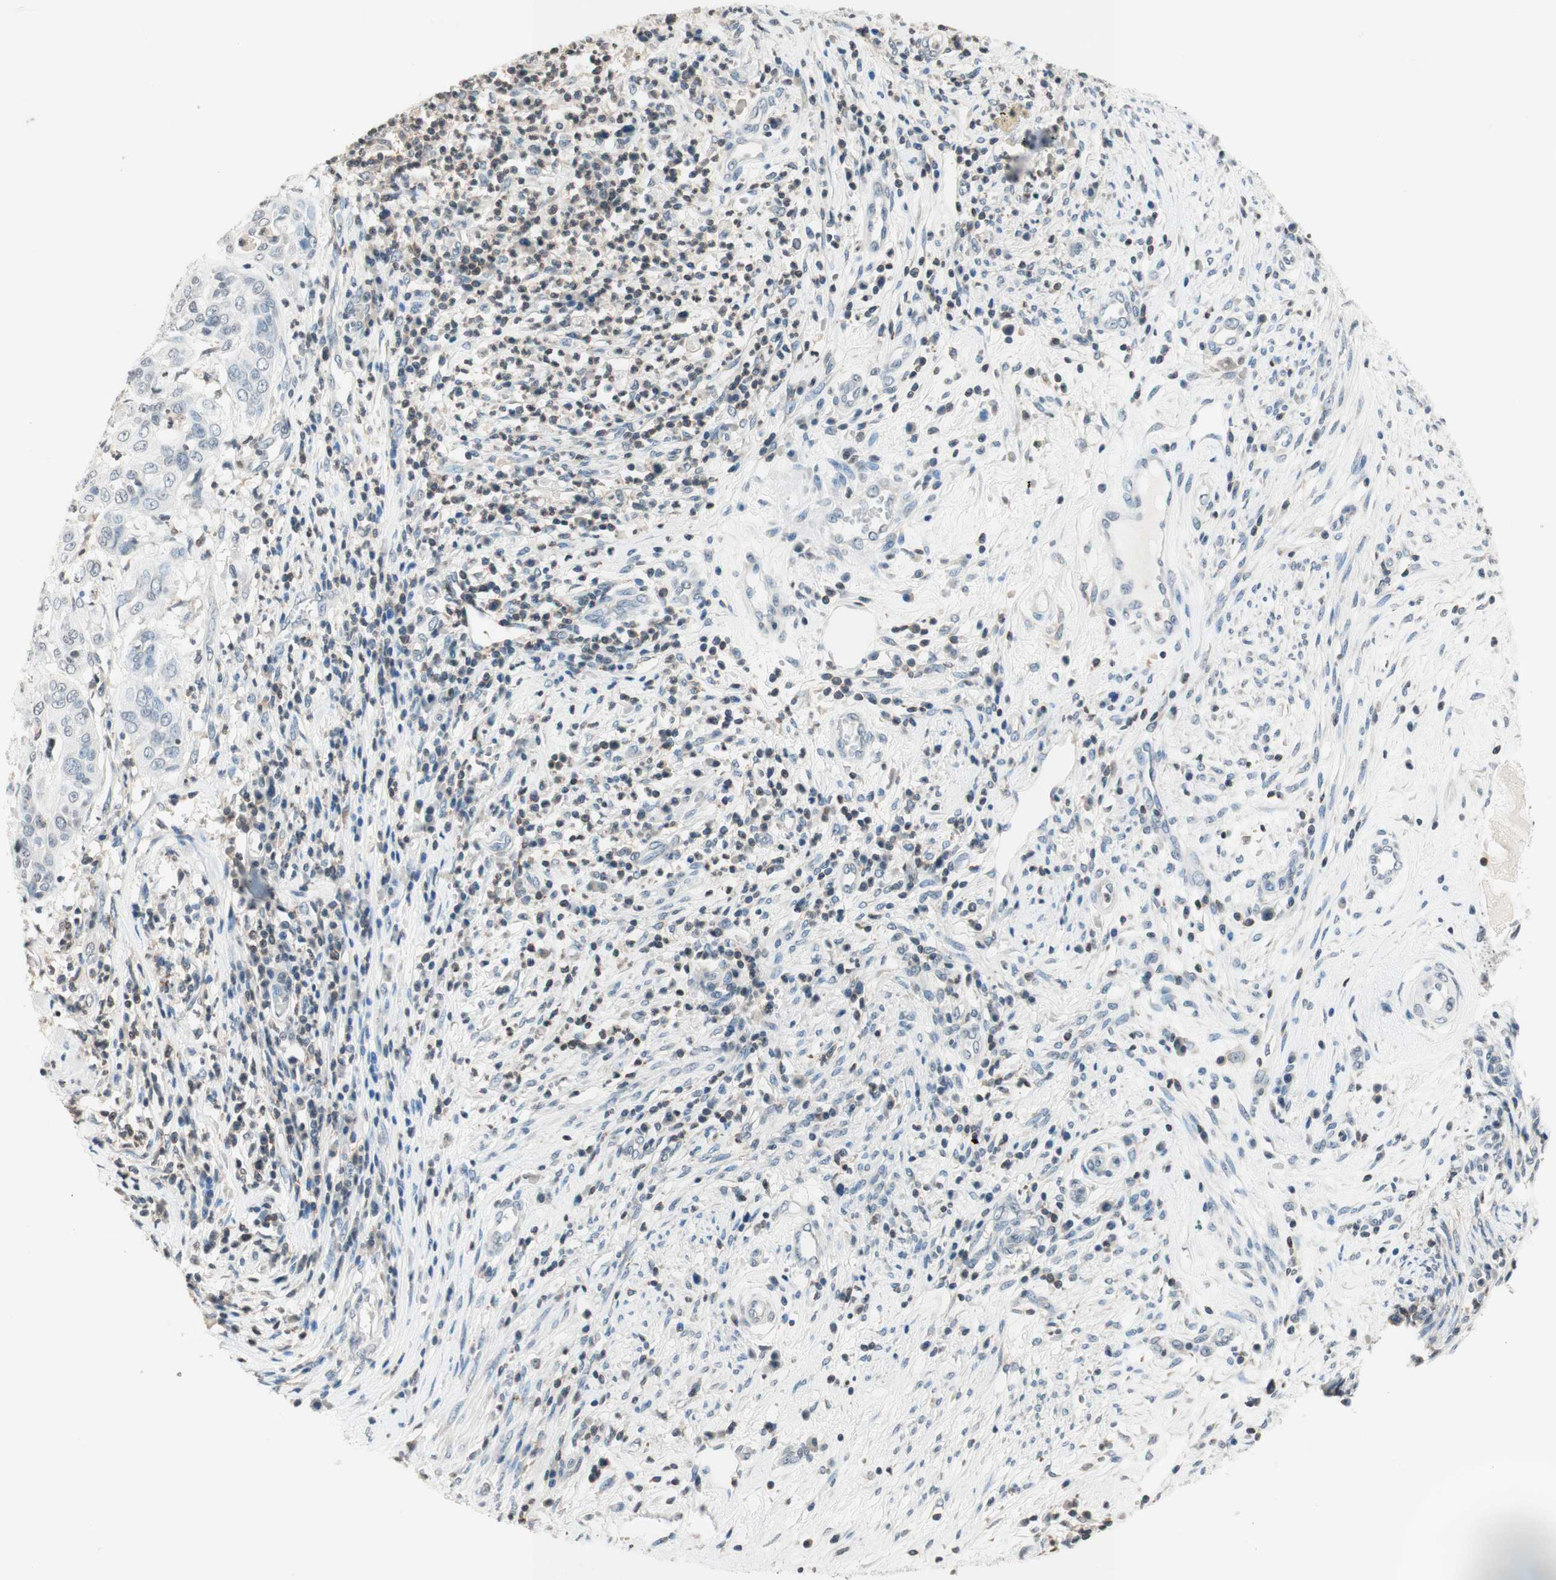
{"staining": {"intensity": "negative", "quantity": "none", "location": "none"}, "tissue": "cervical cancer", "cell_type": "Tumor cells", "image_type": "cancer", "snomed": [{"axis": "morphology", "description": "Normal tissue, NOS"}, {"axis": "morphology", "description": "Squamous cell carcinoma, NOS"}, {"axis": "topography", "description": "Cervix"}], "caption": "Tumor cells are negative for protein expression in human squamous cell carcinoma (cervical).", "gene": "WIPF1", "patient": {"sex": "female", "age": 39}}